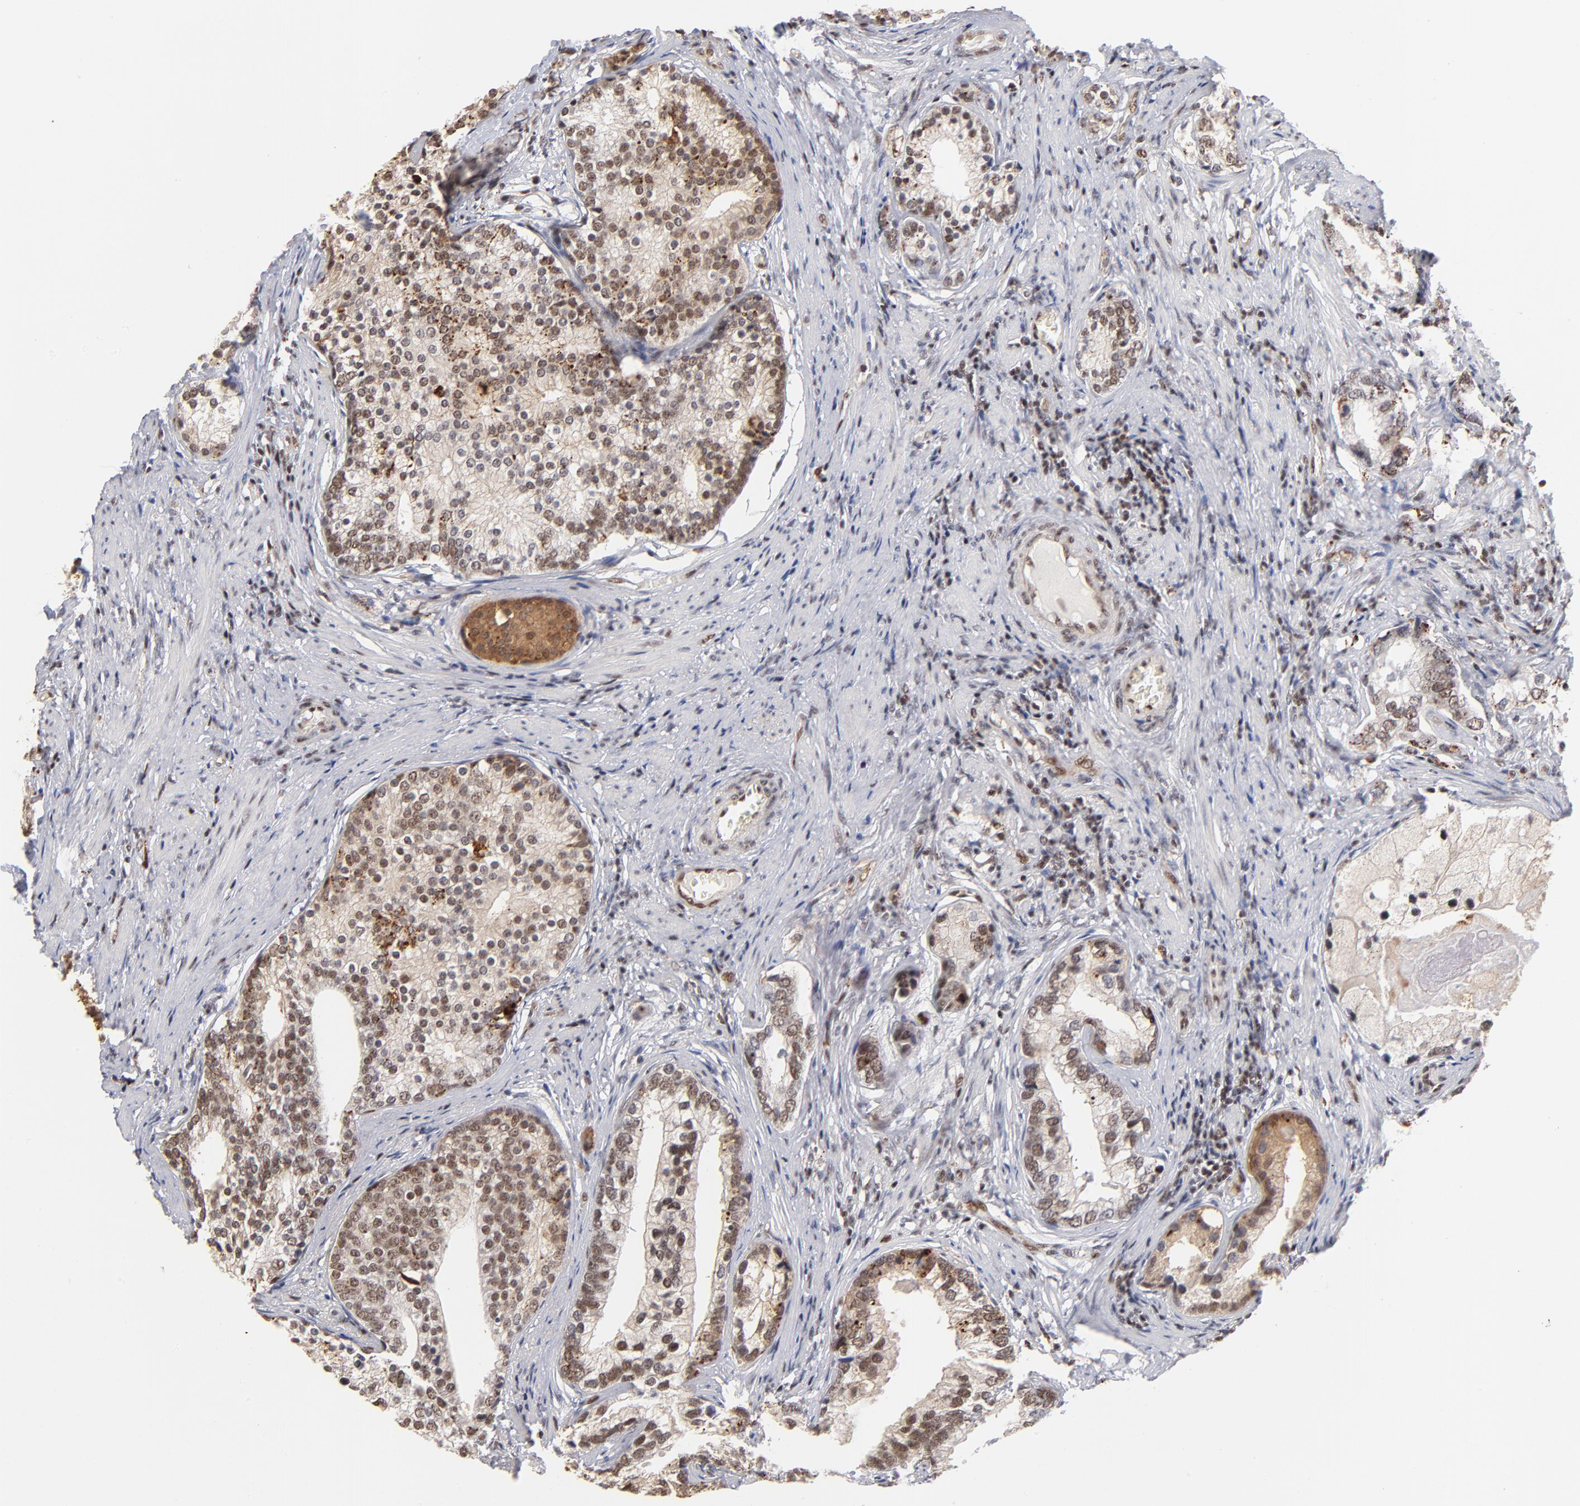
{"staining": {"intensity": "weak", "quantity": ">75%", "location": "nuclear"}, "tissue": "prostate cancer", "cell_type": "Tumor cells", "image_type": "cancer", "snomed": [{"axis": "morphology", "description": "Adenocarcinoma, Low grade"}, {"axis": "topography", "description": "Prostate"}], "caption": "DAB (3,3'-diaminobenzidine) immunohistochemical staining of prostate cancer shows weak nuclear protein positivity in about >75% of tumor cells.", "gene": "GABPA", "patient": {"sex": "male", "age": 71}}